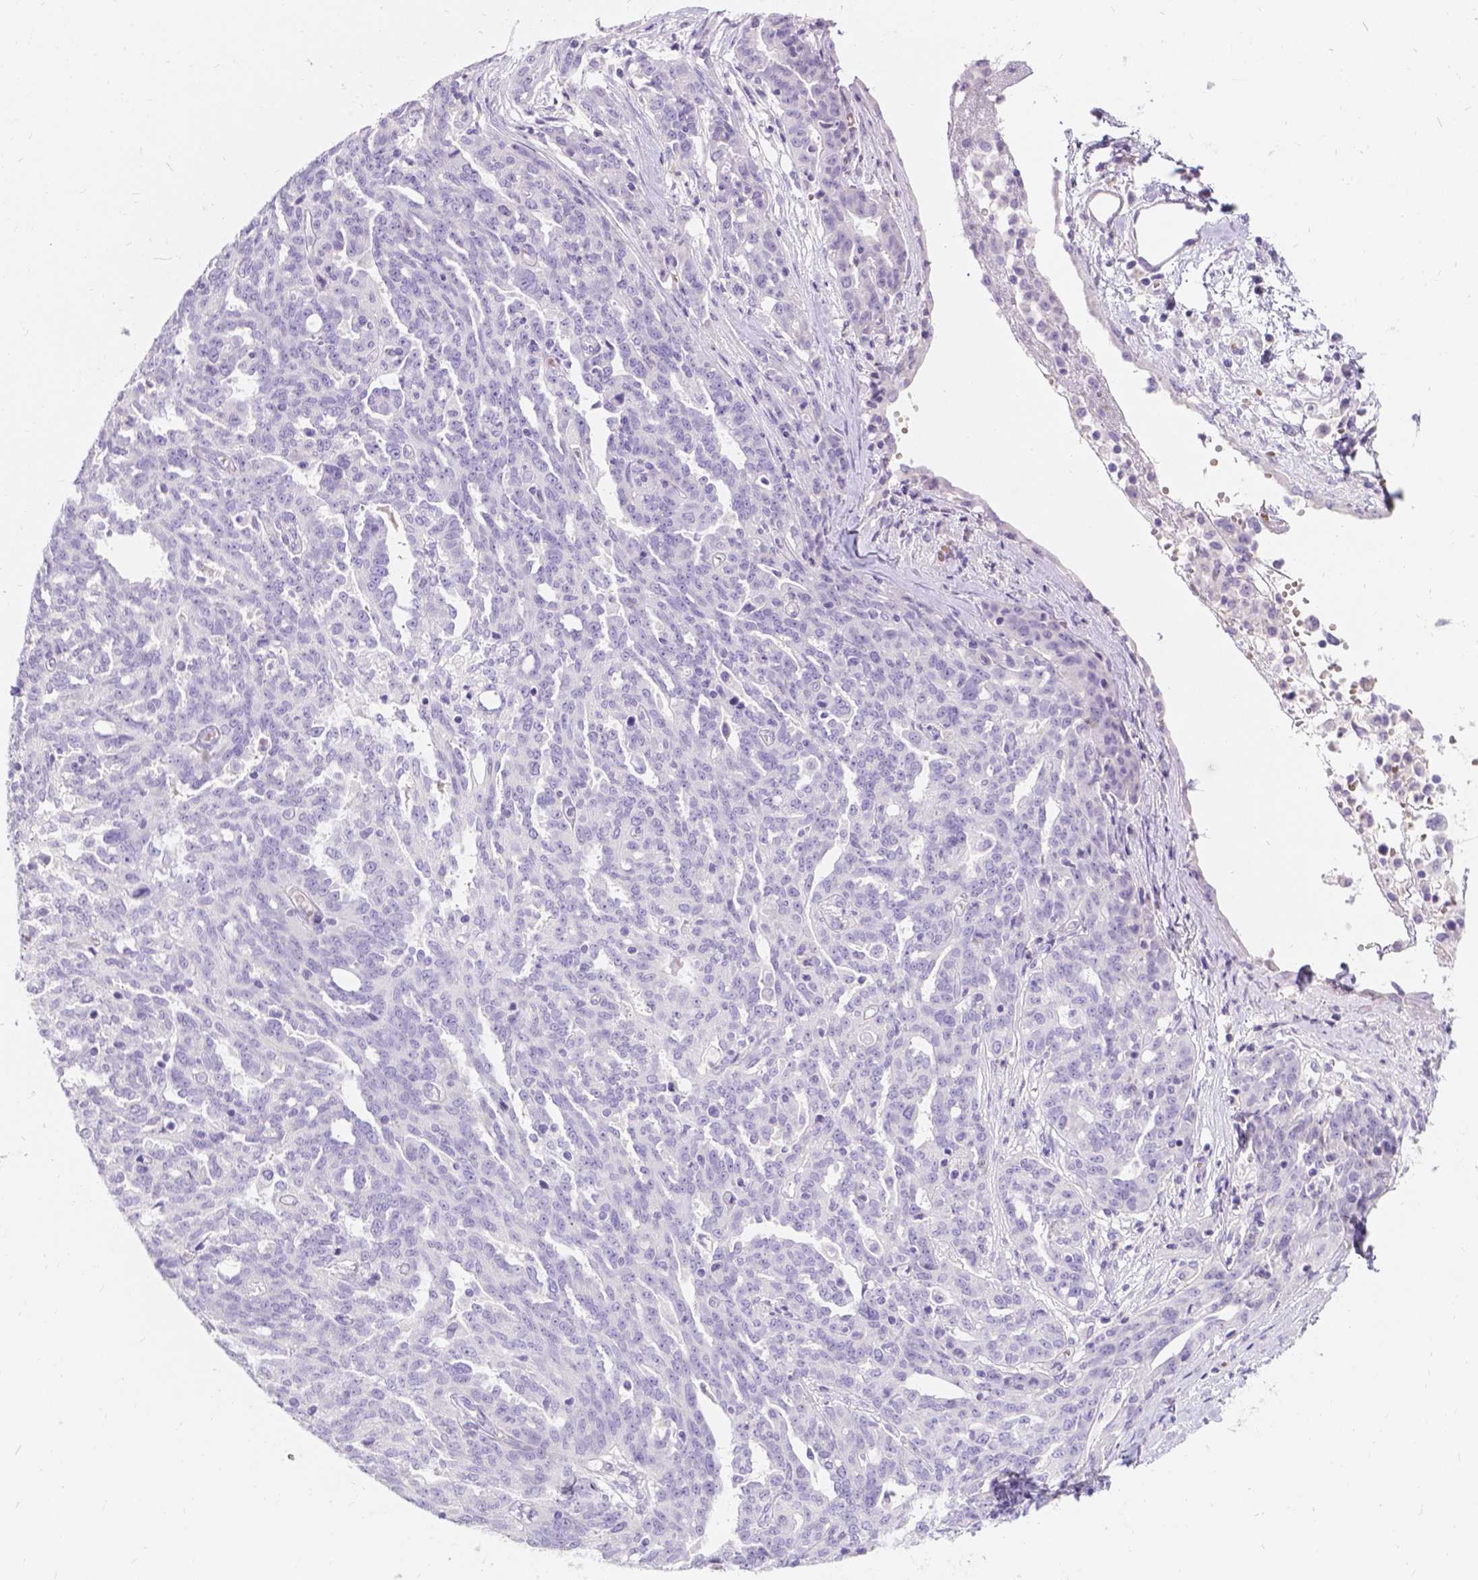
{"staining": {"intensity": "negative", "quantity": "none", "location": "none"}, "tissue": "ovarian cancer", "cell_type": "Tumor cells", "image_type": "cancer", "snomed": [{"axis": "morphology", "description": "Cystadenocarcinoma, serous, NOS"}, {"axis": "topography", "description": "Ovary"}], "caption": "Ovarian serous cystadenocarcinoma stained for a protein using immunohistochemistry (IHC) reveals no positivity tumor cells.", "gene": "GNRHR", "patient": {"sex": "female", "age": 67}}